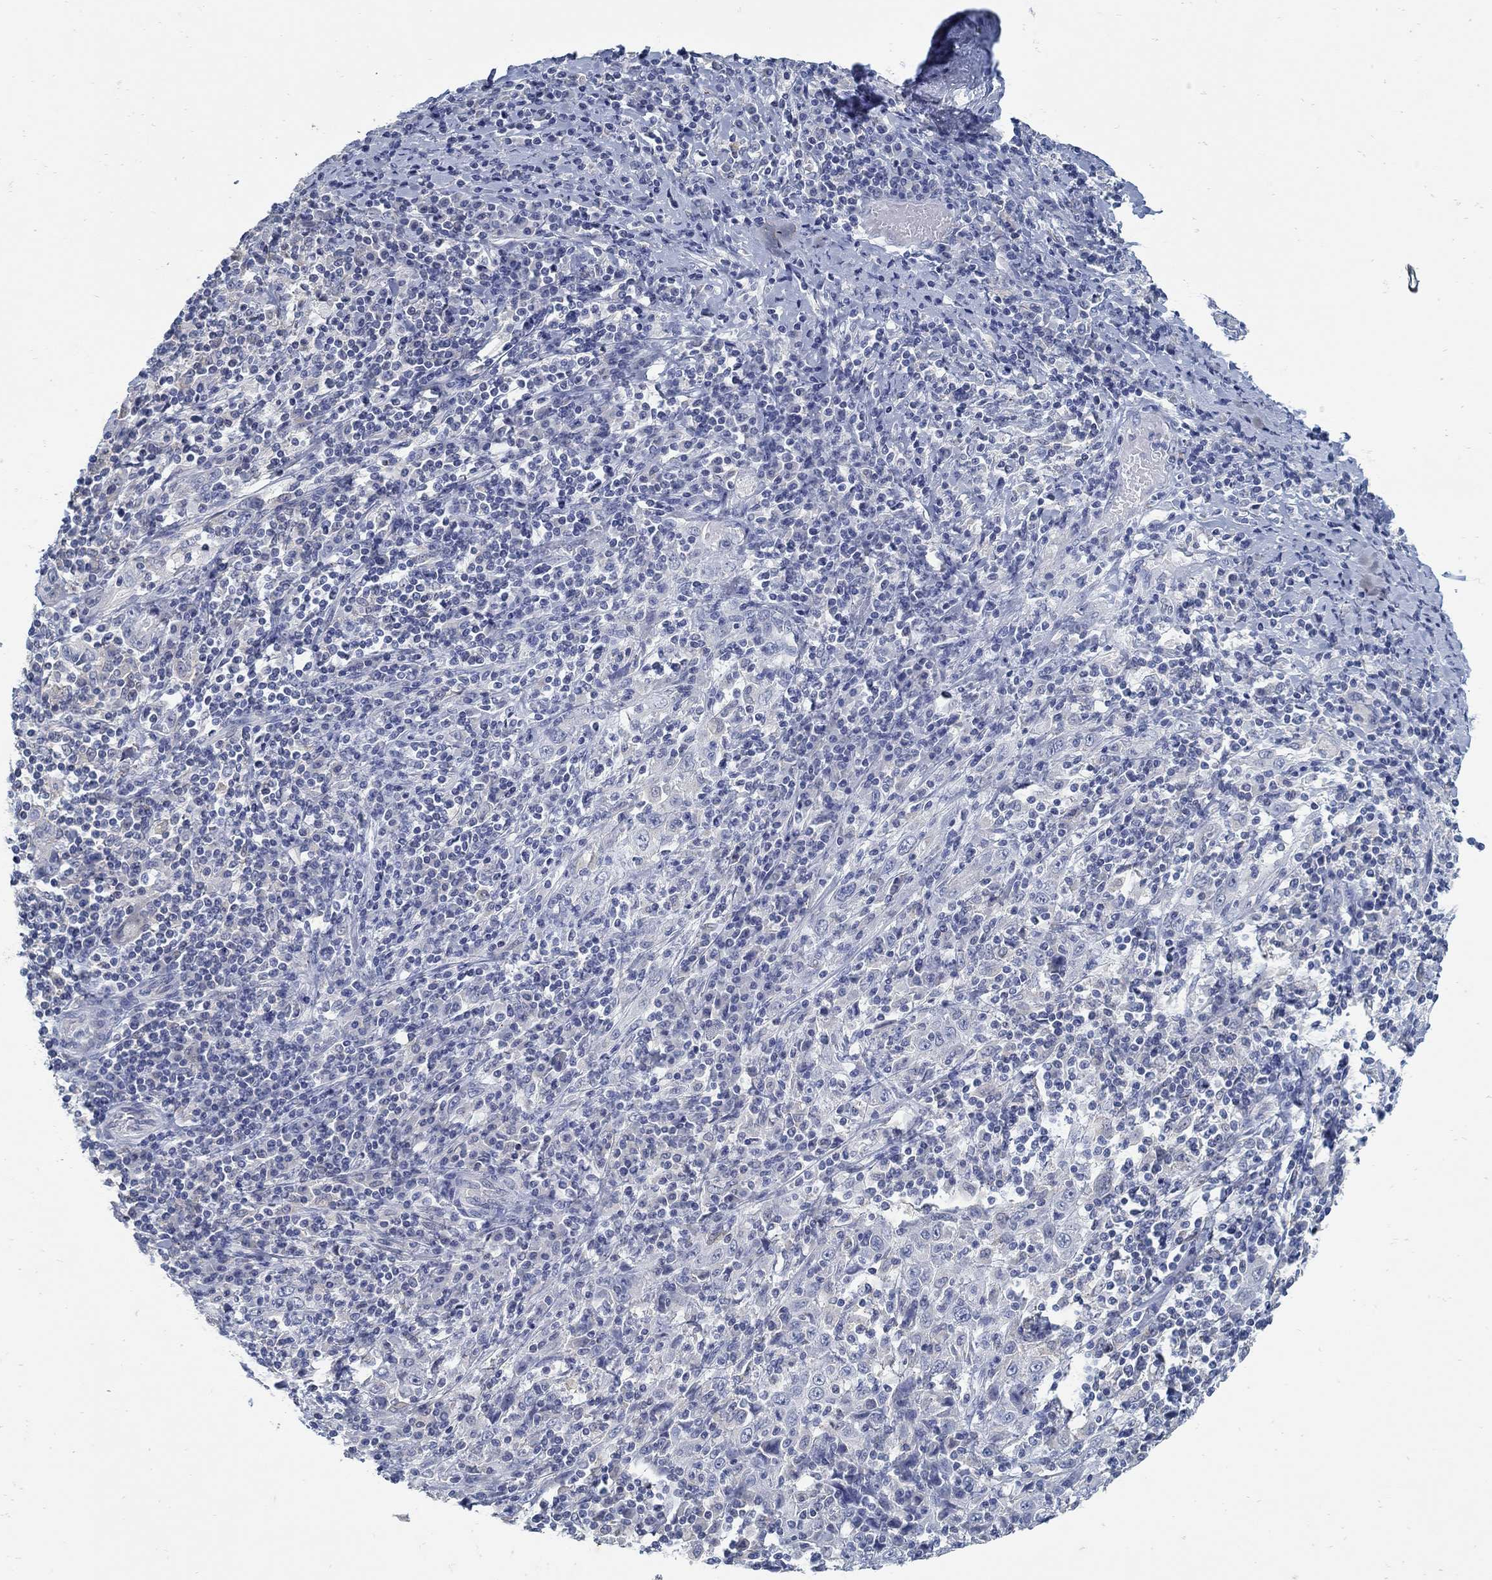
{"staining": {"intensity": "negative", "quantity": "none", "location": "none"}, "tissue": "cervical cancer", "cell_type": "Tumor cells", "image_type": "cancer", "snomed": [{"axis": "morphology", "description": "Squamous cell carcinoma, NOS"}, {"axis": "topography", "description": "Cervix"}], "caption": "Cervical squamous cell carcinoma was stained to show a protein in brown. There is no significant expression in tumor cells. (DAB (3,3'-diaminobenzidine) IHC with hematoxylin counter stain).", "gene": "ZFAND4", "patient": {"sex": "female", "age": 46}}